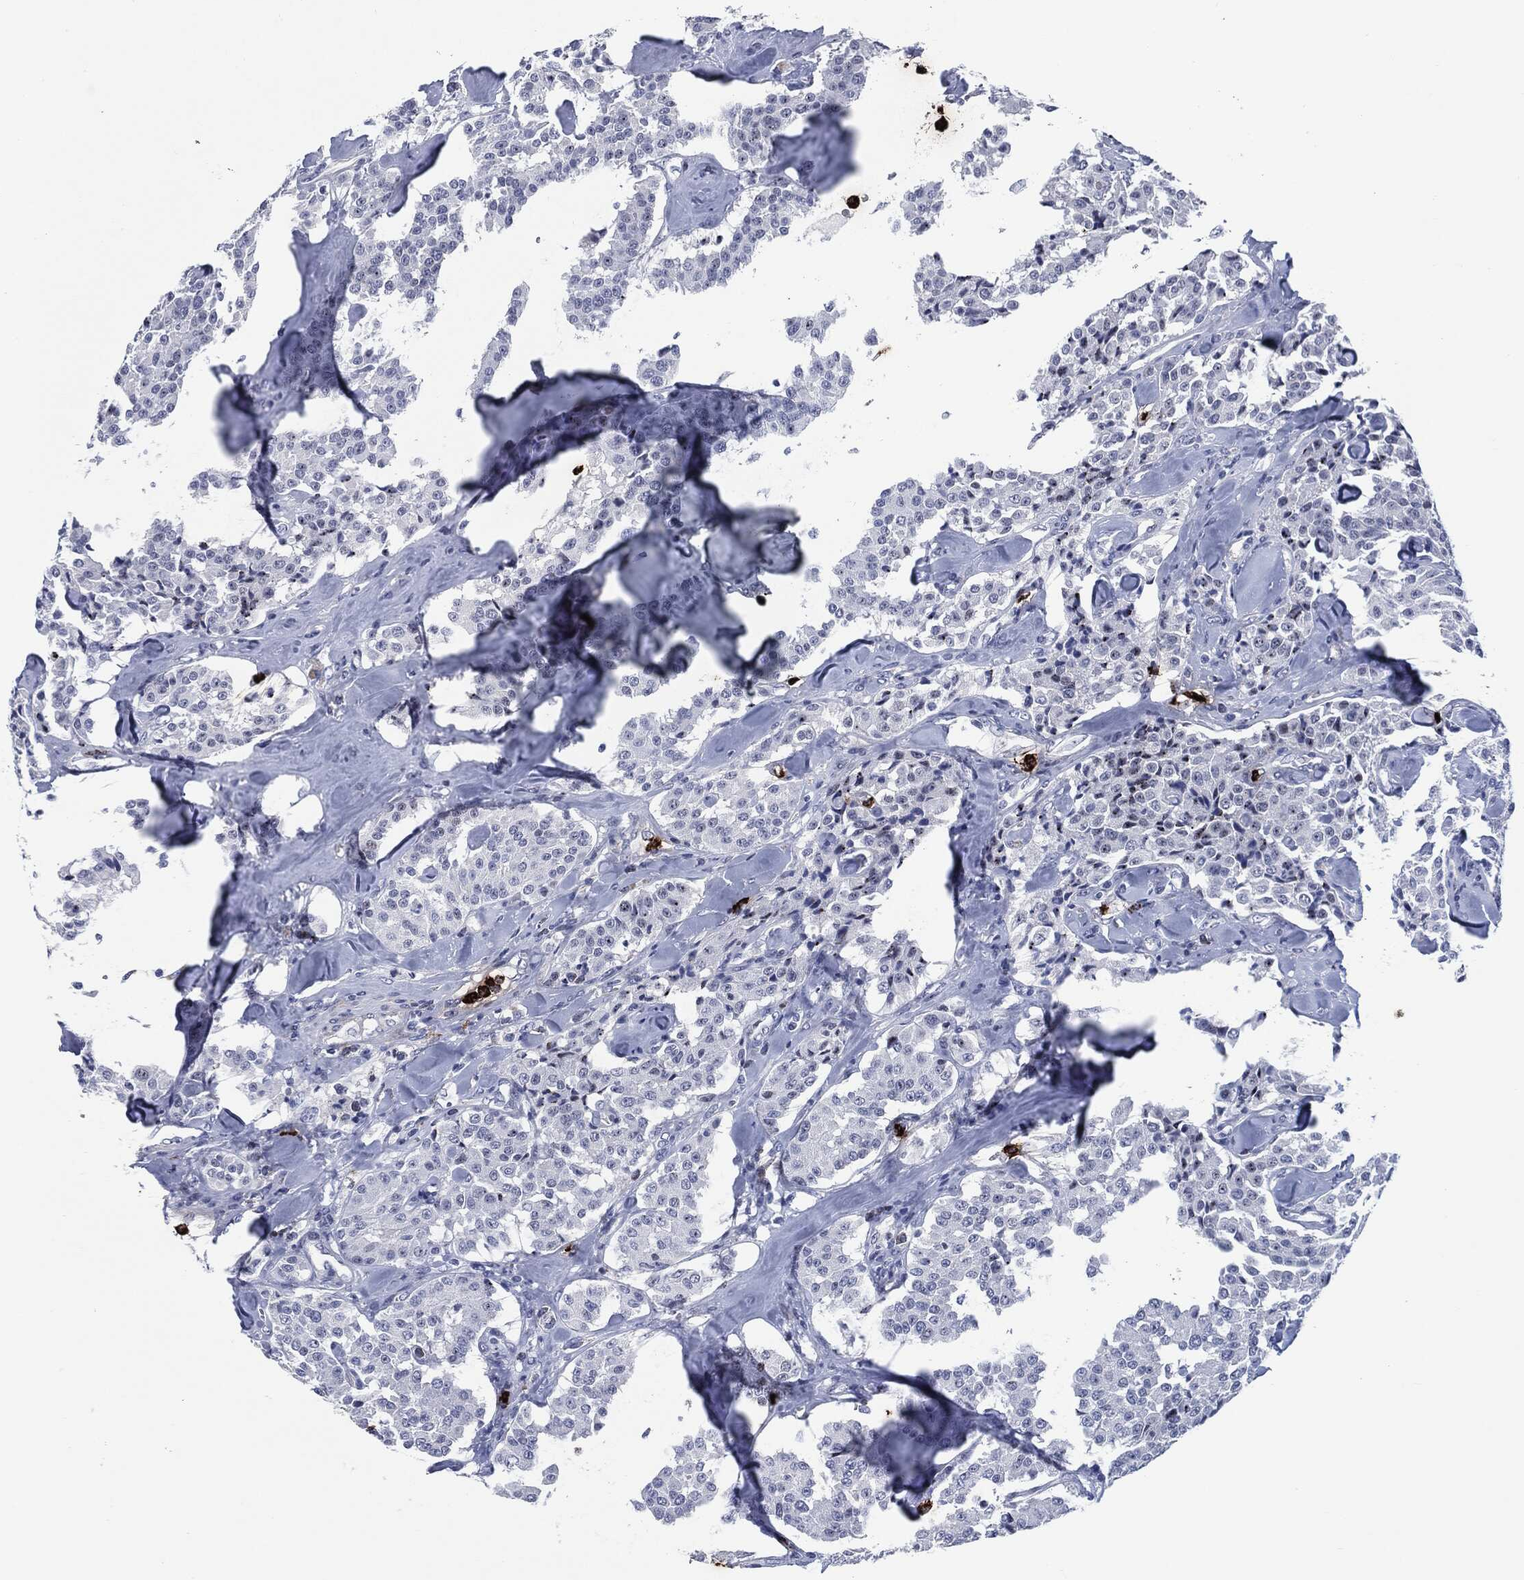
{"staining": {"intensity": "weak", "quantity": "<25%", "location": "nuclear"}, "tissue": "carcinoid", "cell_type": "Tumor cells", "image_type": "cancer", "snomed": [{"axis": "morphology", "description": "Carcinoid, malignant, NOS"}, {"axis": "topography", "description": "Pancreas"}], "caption": "A high-resolution photomicrograph shows IHC staining of malignant carcinoid, which exhibits no significant staining in tumor cells.", "gene": "MPO", "patient": {"sex": "male", "age": 41}}